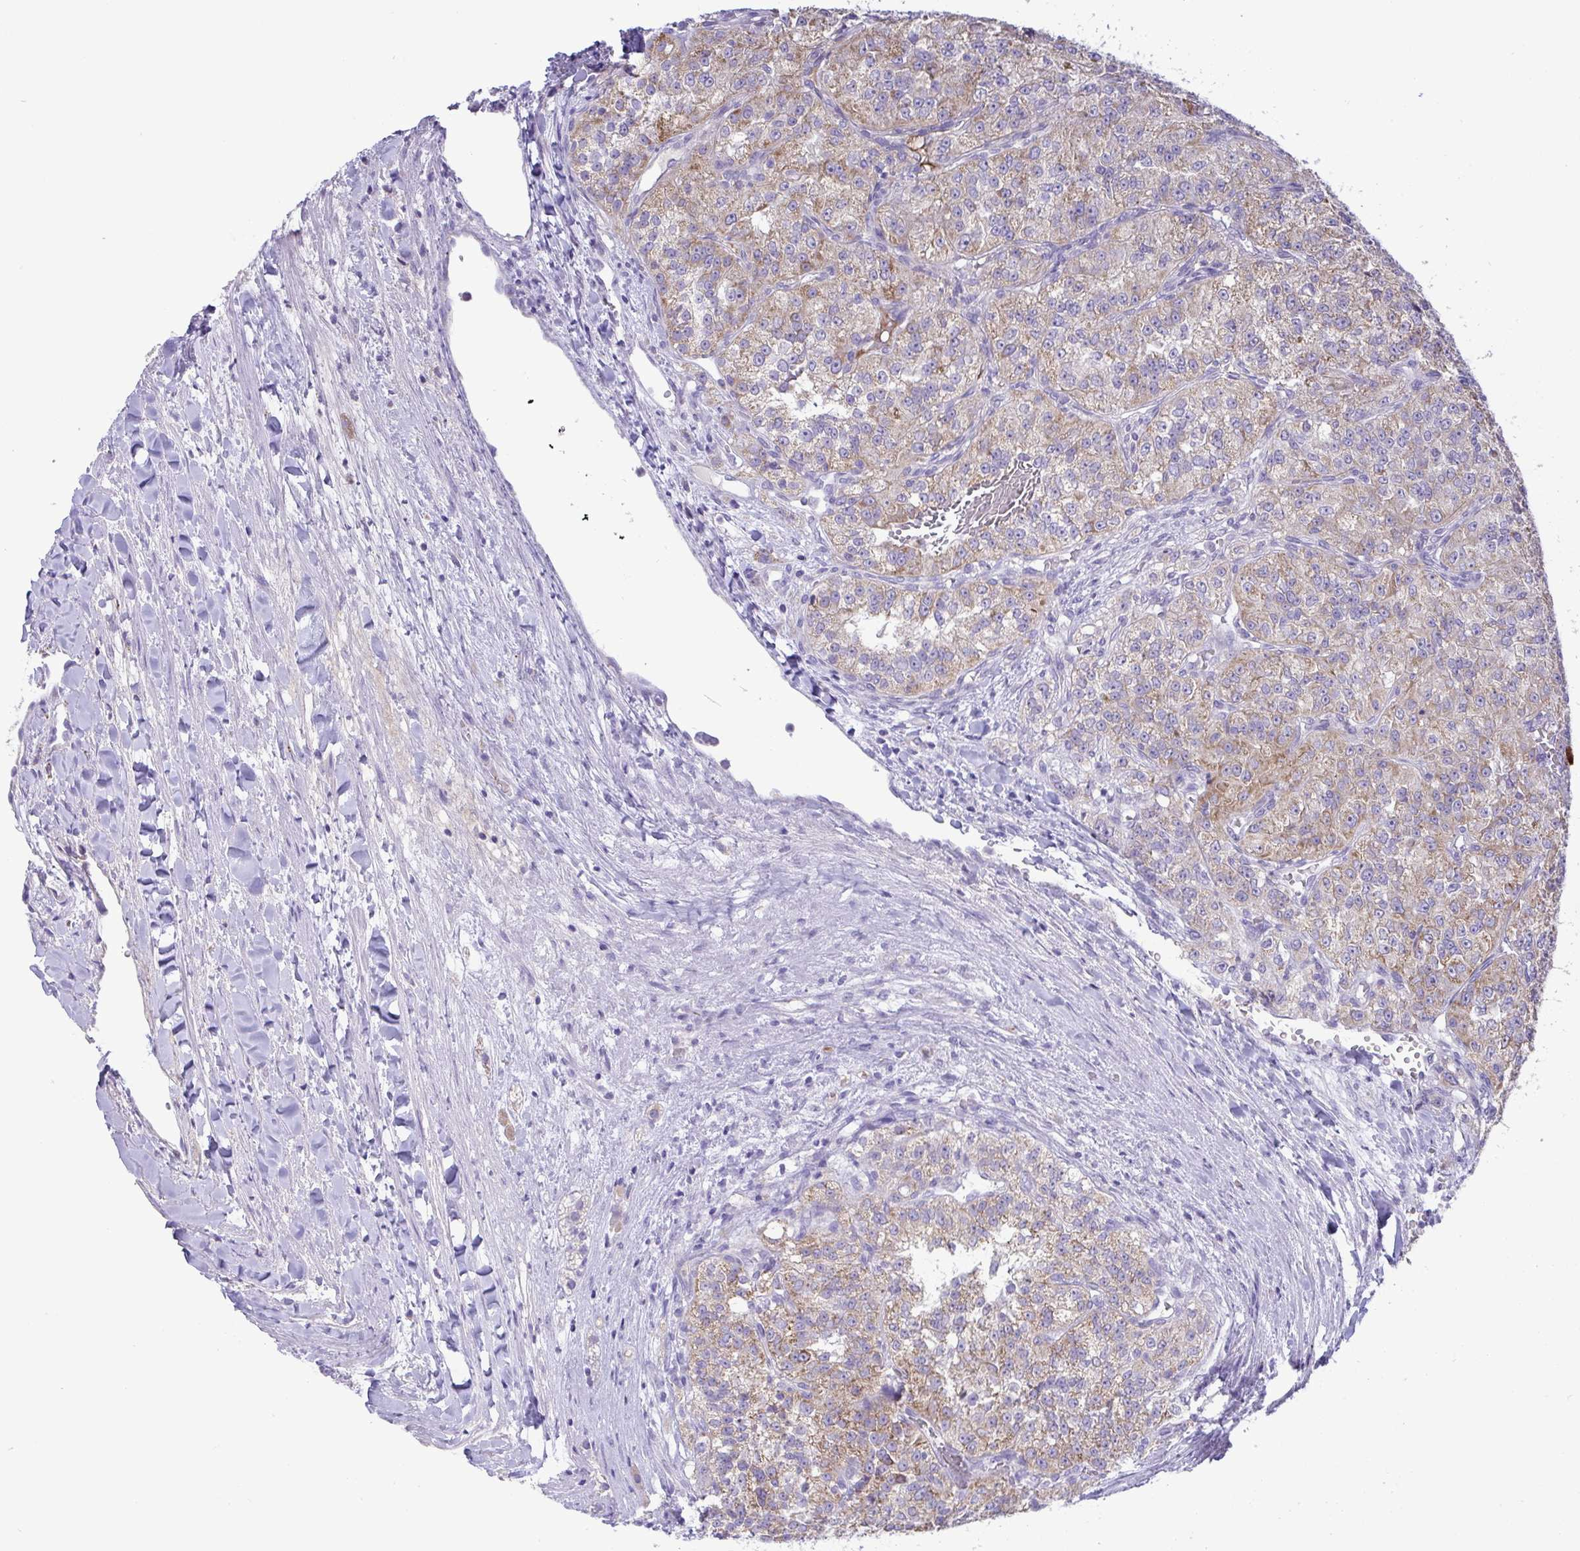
{"staining": {"intensity": "weak", "quantity": ">75%", "location": "cytoplasmic/membranous"}, "tissue": "renal cancer", "cell_type": "Tumor cells", "image_type": "cancer", "snomed": [{"axis": "morphology", "description": "Adenocarcinoma, NOS"}, {"axis": "topography", "description": "Kidney"}], "caption": "Adenocarcinoma (renal) stained with a brown dye demonstrates weak cytoplasmic/membranous positive staining in about >75% of tumor cells.", "gene": "PLA2G12B", "patient": {"sex": "female", "age": 63}}